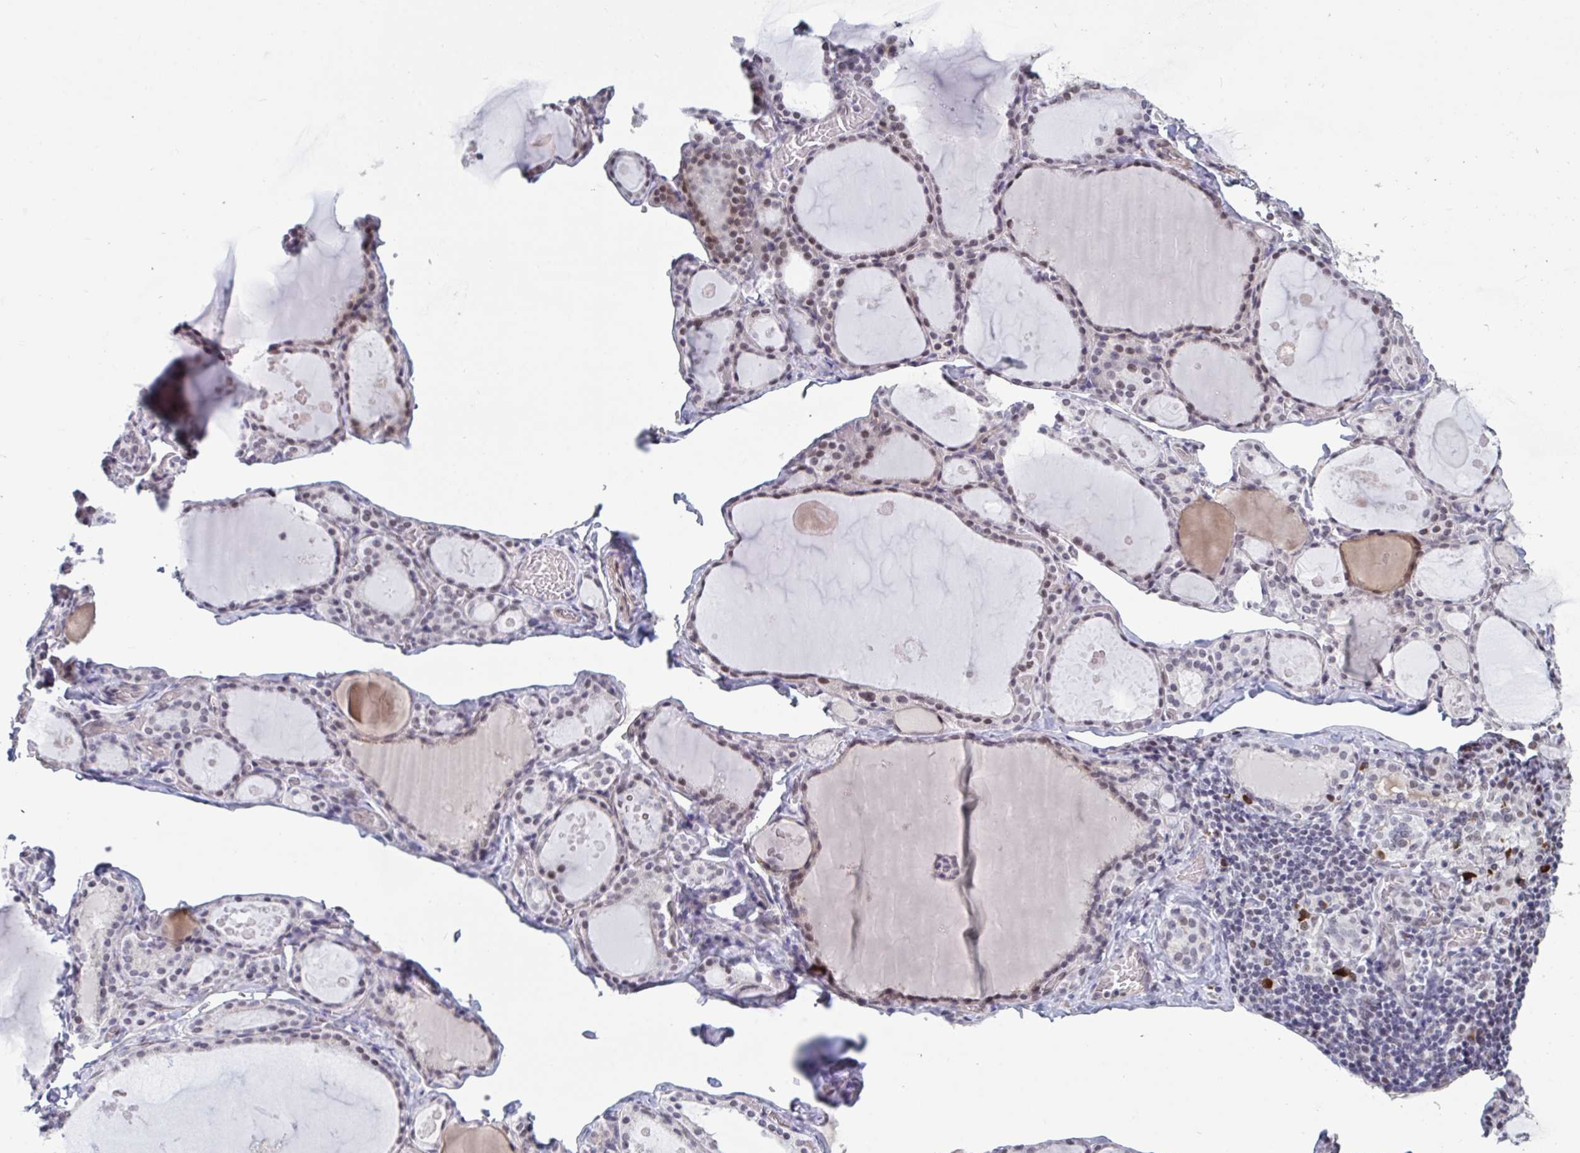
{"staining": {"intensity": "weak", "quantity": "25%-75%", "location": "nuclear"}, "tissue": "thyroid gland", "cell_type": "Glandular cells", "image_type": "normal", "snomed": [{"axis": "morphology", "description": "Normal tissue, NOS"}, {"axis": "topography", "description": "Thyroid gland"}], "caption": "Immunohistochemical staining of unremarkable thyroid gland reveals low levels of weak nuclear staining in approximately 25%-75% of glandular cells.", "gene": "BCL7B", "patient": {"sex": "male", "age": 56}}